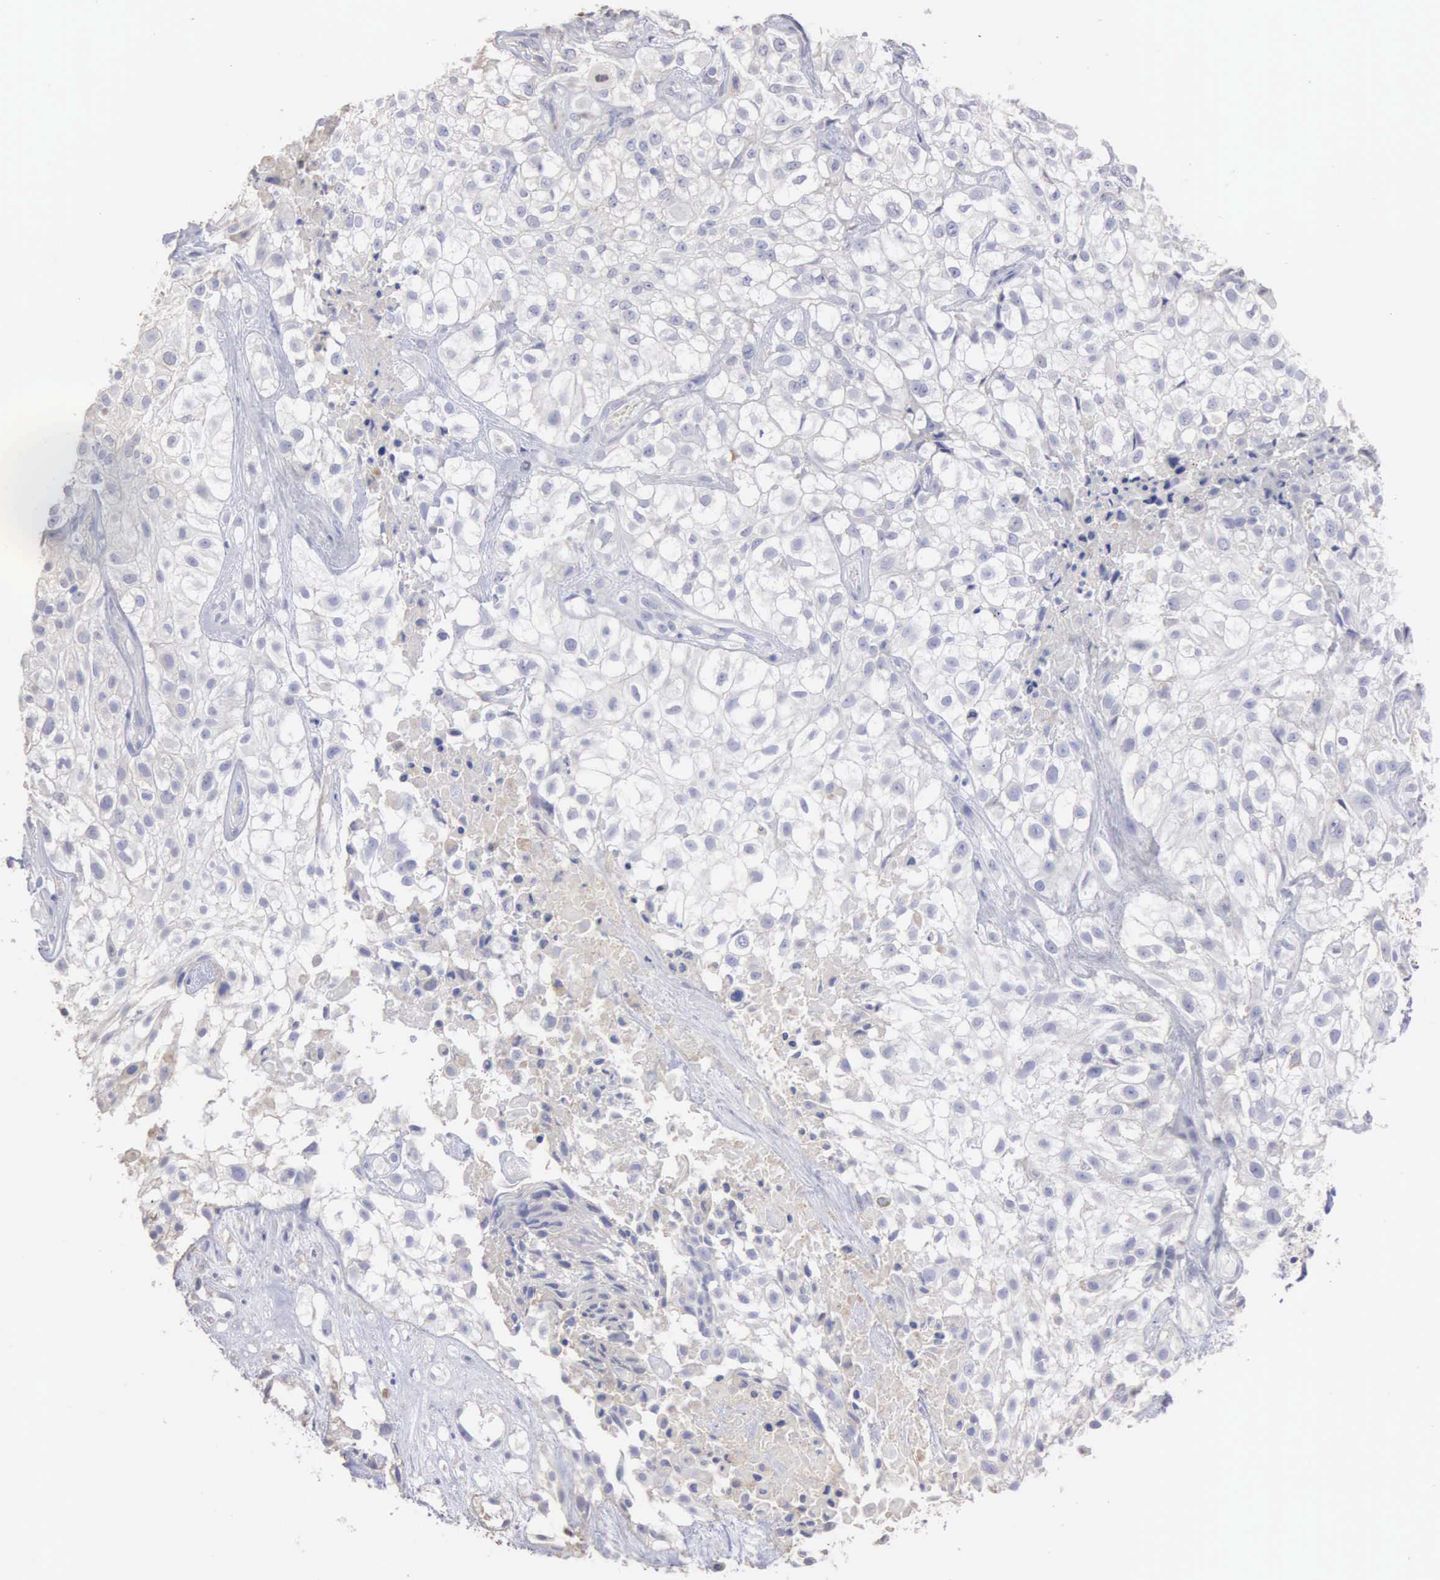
{"staining": {"intensity": "weak", "quantity": "<25%", "location": "cytoplasmic/membranous"}, "tissue": "urothelial cancer", "cell_type": "Tumor cells", "image_type": "cancer", "snomed": [{"axis": "morphology", "description": "Urothelial carcinoma, High grade"}, {"axis": "topography", "description": "Urinary bladder"}], "caption": "The image displays no significant expression in tumor cells of urothelial carcinoma (high-grade). (Brightfield microscopy of DAB (3,3'-diaminobenzidine) immunohistochemistry at high magnification).", "gene": "LIN52", "patient": {"sex": "male", "age": 56}}